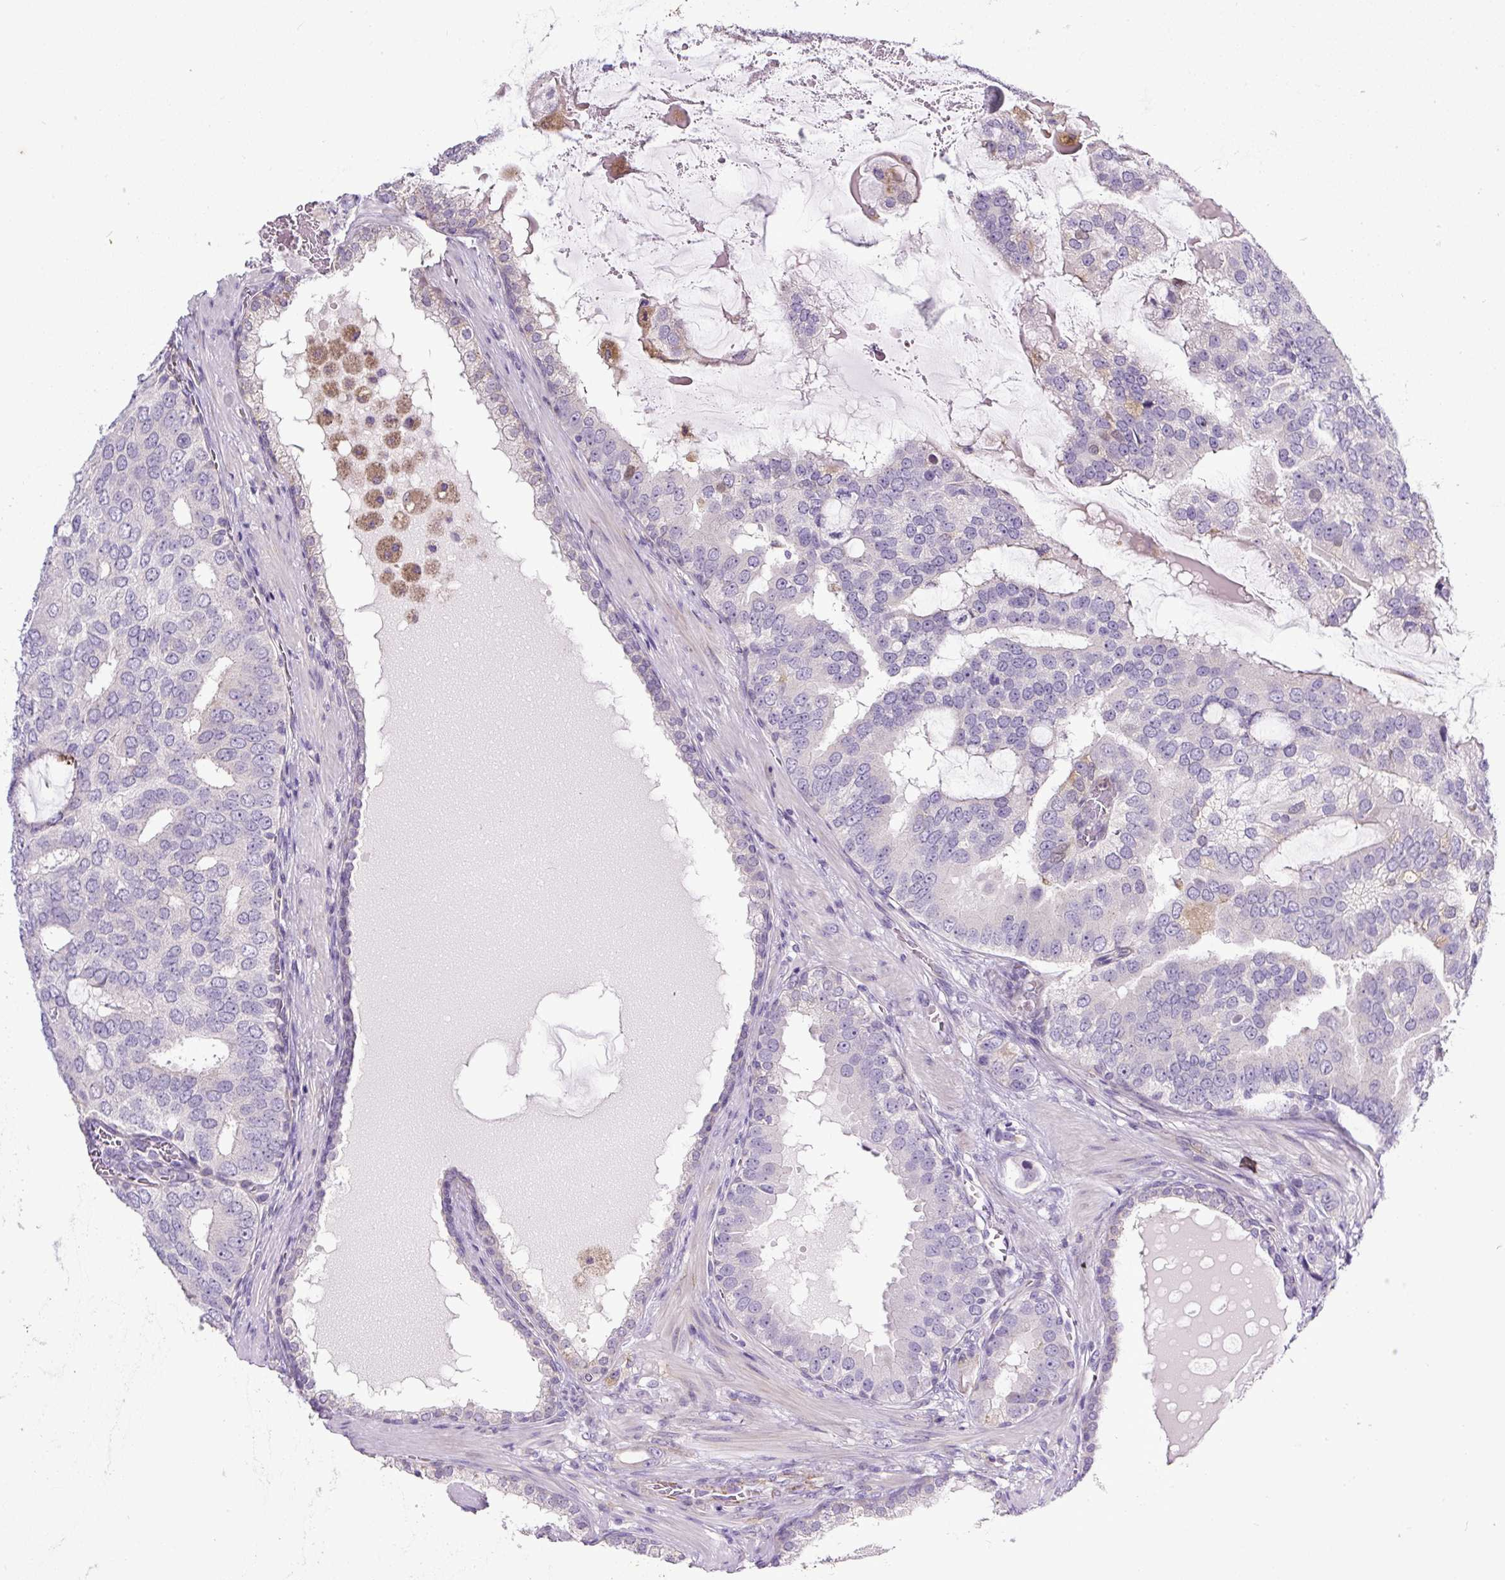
{"staining": {"intensity": "negative", "quantity": "none", "location": "none"}, "tissue": "prostate cancer", "cell_type": "Tumor cells", "image_type": "cancer", "snomed": [{"axis": "morphology", "description": "Adenocarcinoma, High grade"}, {"axis": "topography", "description": "Prostate"}], "caption": "Immunohistochemistry (IHC) photomicrograph of neoplastic tissue: human prostate cancer stained with DAB (3,3'-diaminobenzidine) exhibits no significant protein staining in tumor cells. Brightfield microscopy of IHC stained with DAB (3,3'-diaminobenzidine) (brown) and hematoxylin (blue), captured at high magnification.", "gene": "HPS4", "patient": {"sex": "male", "age": 55}}